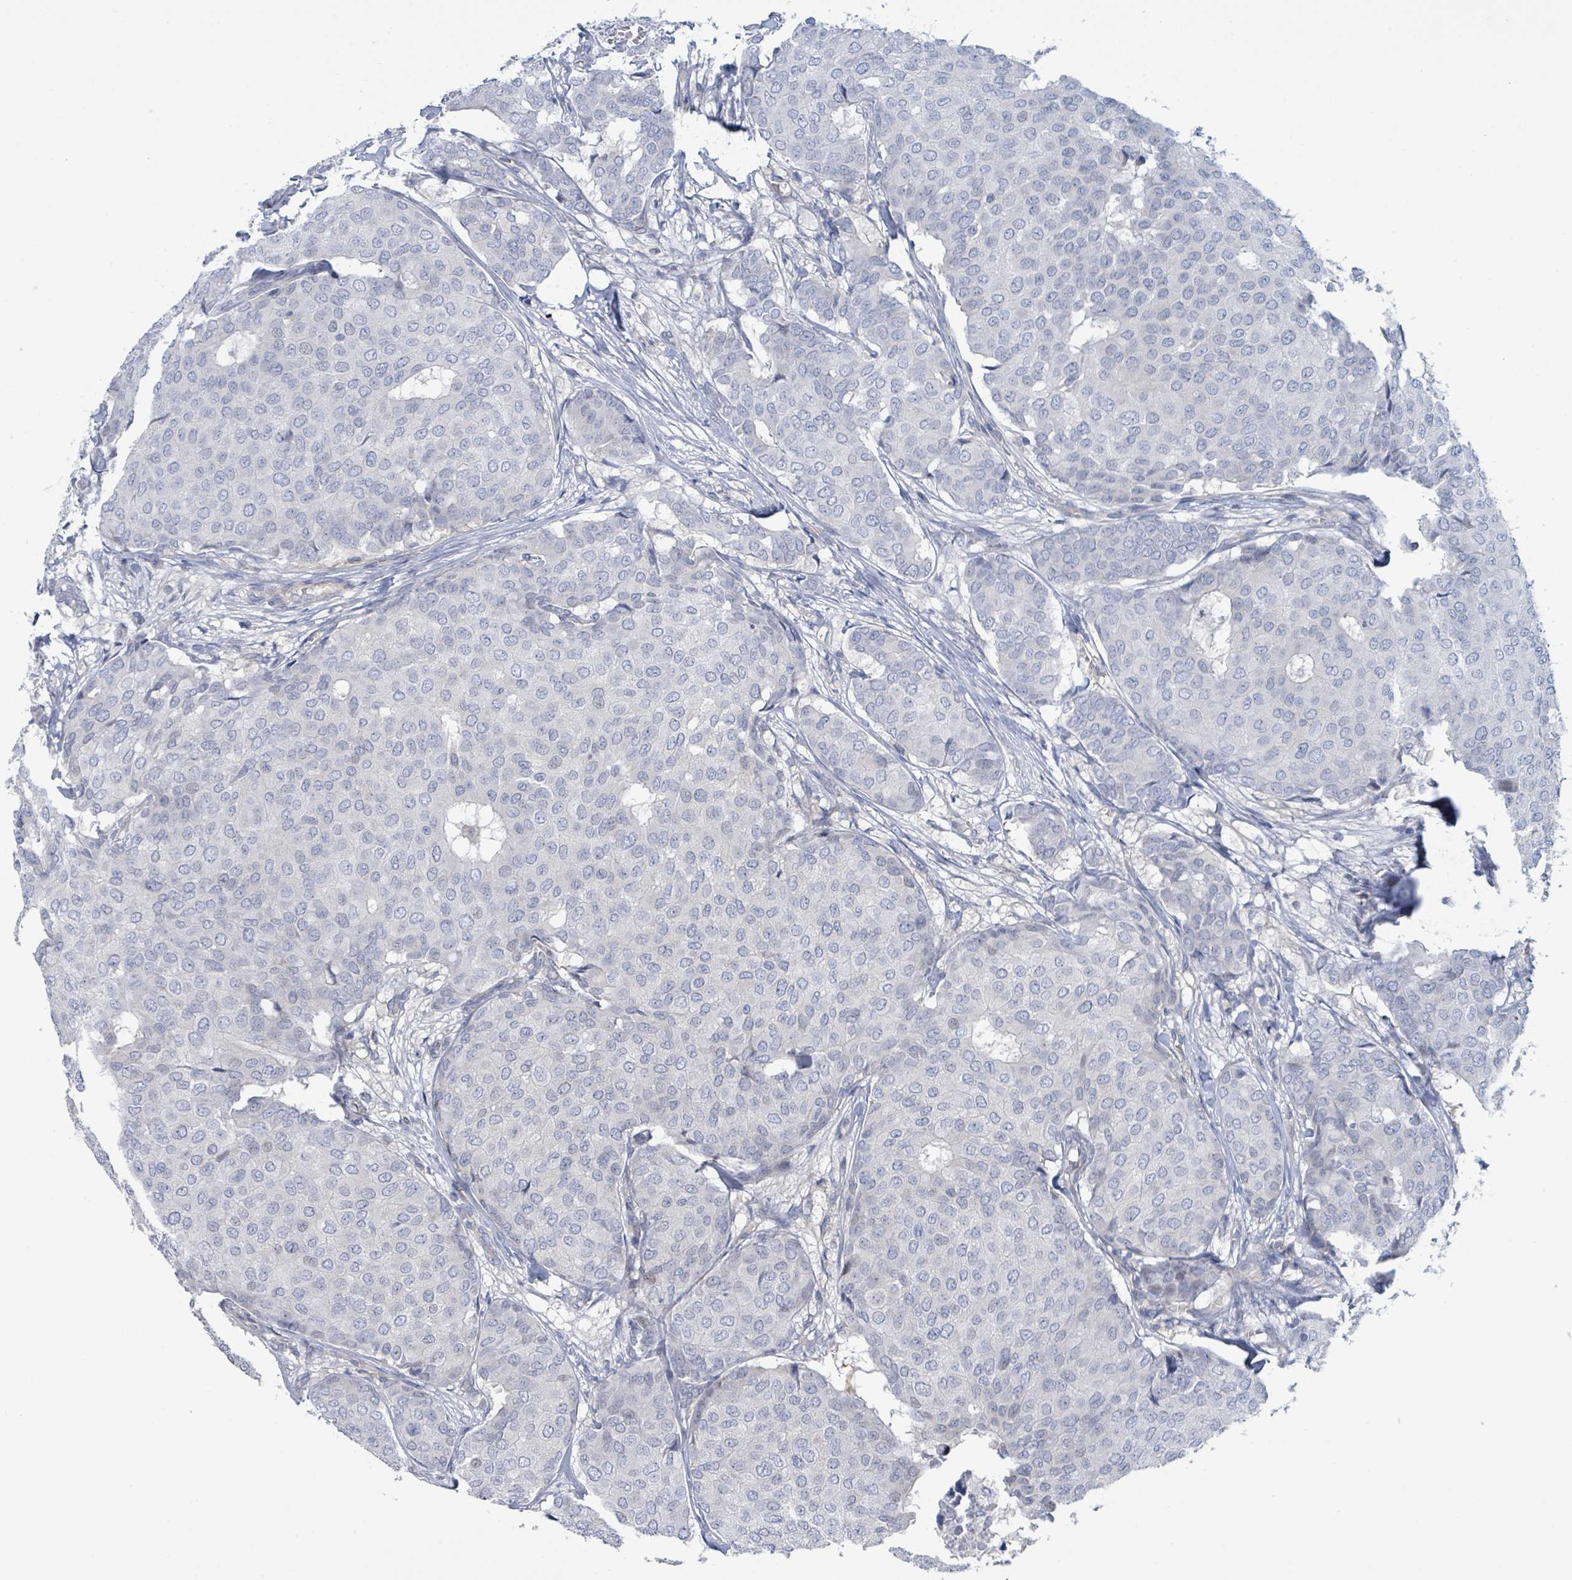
{"staining": {"intensity": "negative", "quantity": "none", "location": "none"}, "tissue": "breast cancer", "cell_type": "Tumor cells", "image_type": "cancer", "snomed": [{"axis": "morphology", "description": "Duct carcinoma"}, {"axis": "topography", "description": "Breast"}], "caption": "An immunohistochemistry image of breast infiltrating ductal carcinoma is shown. There is no staining in tumor cells of breast infiltrating ductal carcinoma. The staining is performed using DAB (3,3'-diaminobenzidine) brown chromogen with nuclei counter-stained in using hematoxylin.", "gene": "DGKZ", "patient": {"sex": "female", "age": 75}}